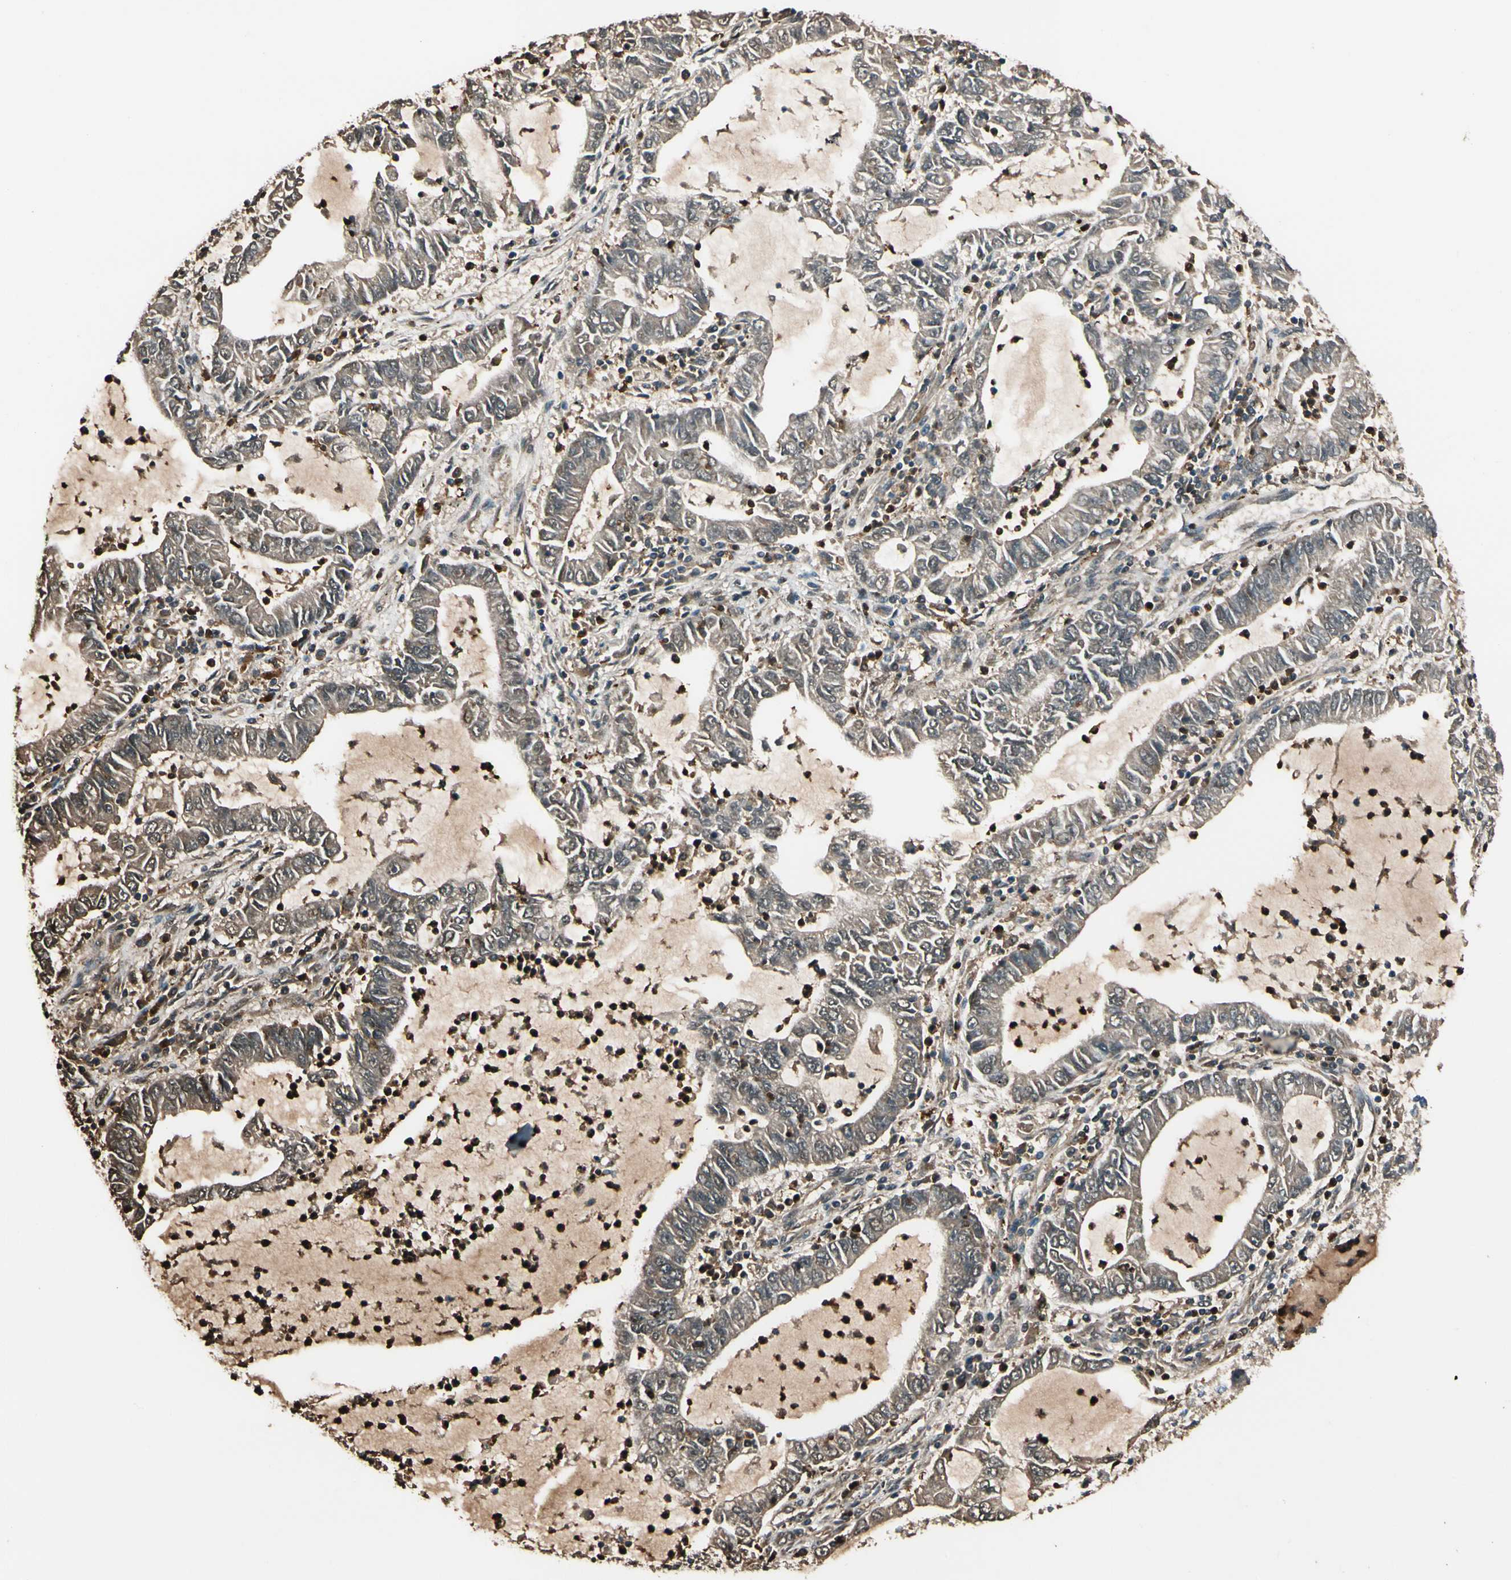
{"staining": {"intensity": "weak", "quantity": ">75%", "location": "cytoplasmic/membranous"}, "tissue": "lung cancer", "cell_type": "Tumor cells", "image_type": "cancer", "snomed": [{"axis": "morphology", "description": "Adenocarcinoma, NOS"}, {"axis": "topography", "description": "Lung"}], "caption": "Immunohistochemistry of lung cancer shows low levels of weak cytoplasmic/membranous staining in about >75% of tumor cells.", "gene": "STX11", "patient": {"sex": "female", "age": 51}}